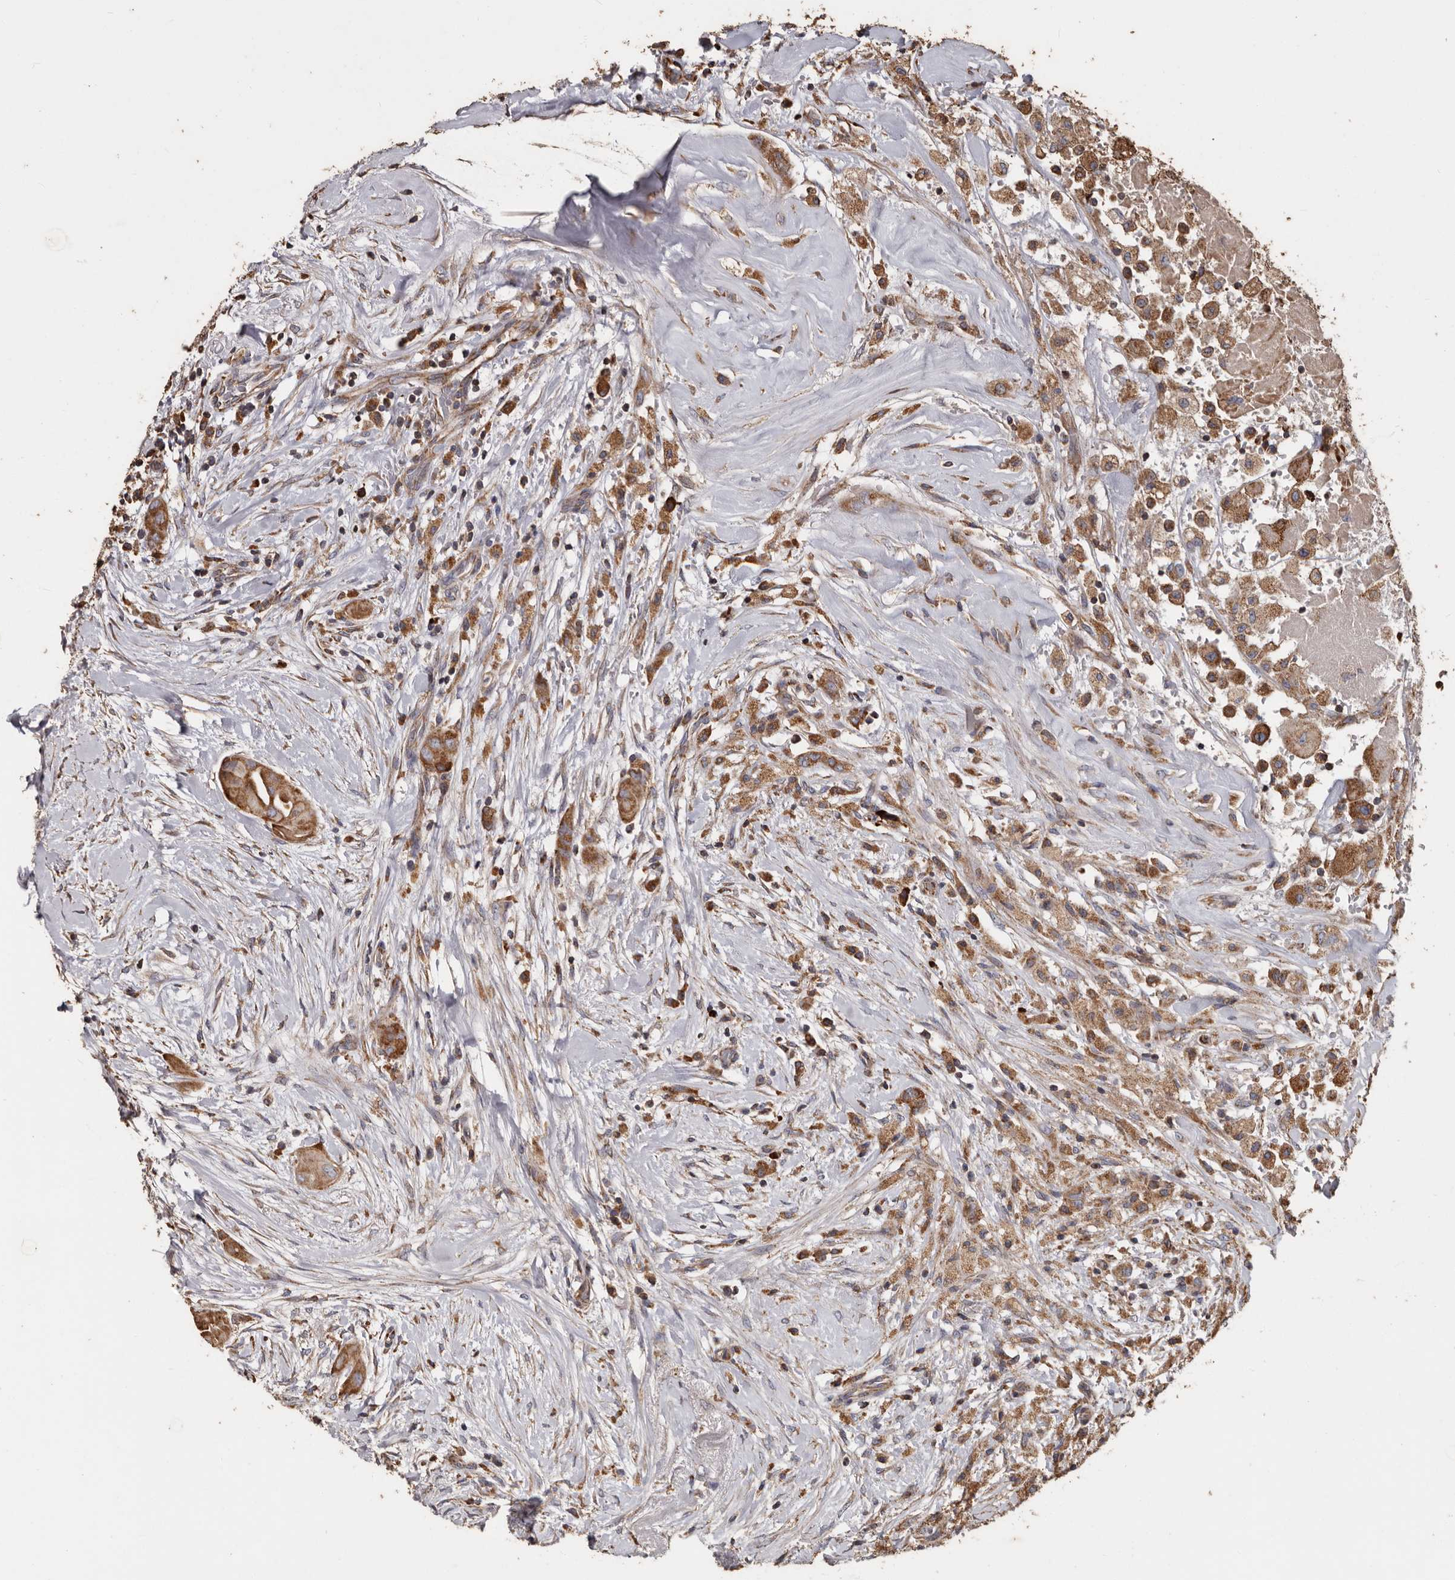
{"staining": {"intensity": "strong", "quantity": ">75%", "location": "cytoplasmic/membranous"}, "tissue": "thyroid cancer", "cell_type": "Tumor cells", "image_type": "cancer", "snomed": [{"axis": "morphology", "description": "Papillary adenocarcinoma, NOS"}, {"axis": "topography", "description": "Thyroid gland"}], "caption": "Immunohistochemistry (IHC) staining of thyroid cancer, which exhibits high levels of strong cytoplasmic/membranous positivity in approximately >75% of tumor cells indicating strong cytoplasmic/membranous protein positivity. The staining was performed using DAB (brown) for protein detection and nuclei were counterstained in hematoxylin (blue).", "gene": "OSGIN2", "patient": {"sex": "female", "age": 59}}